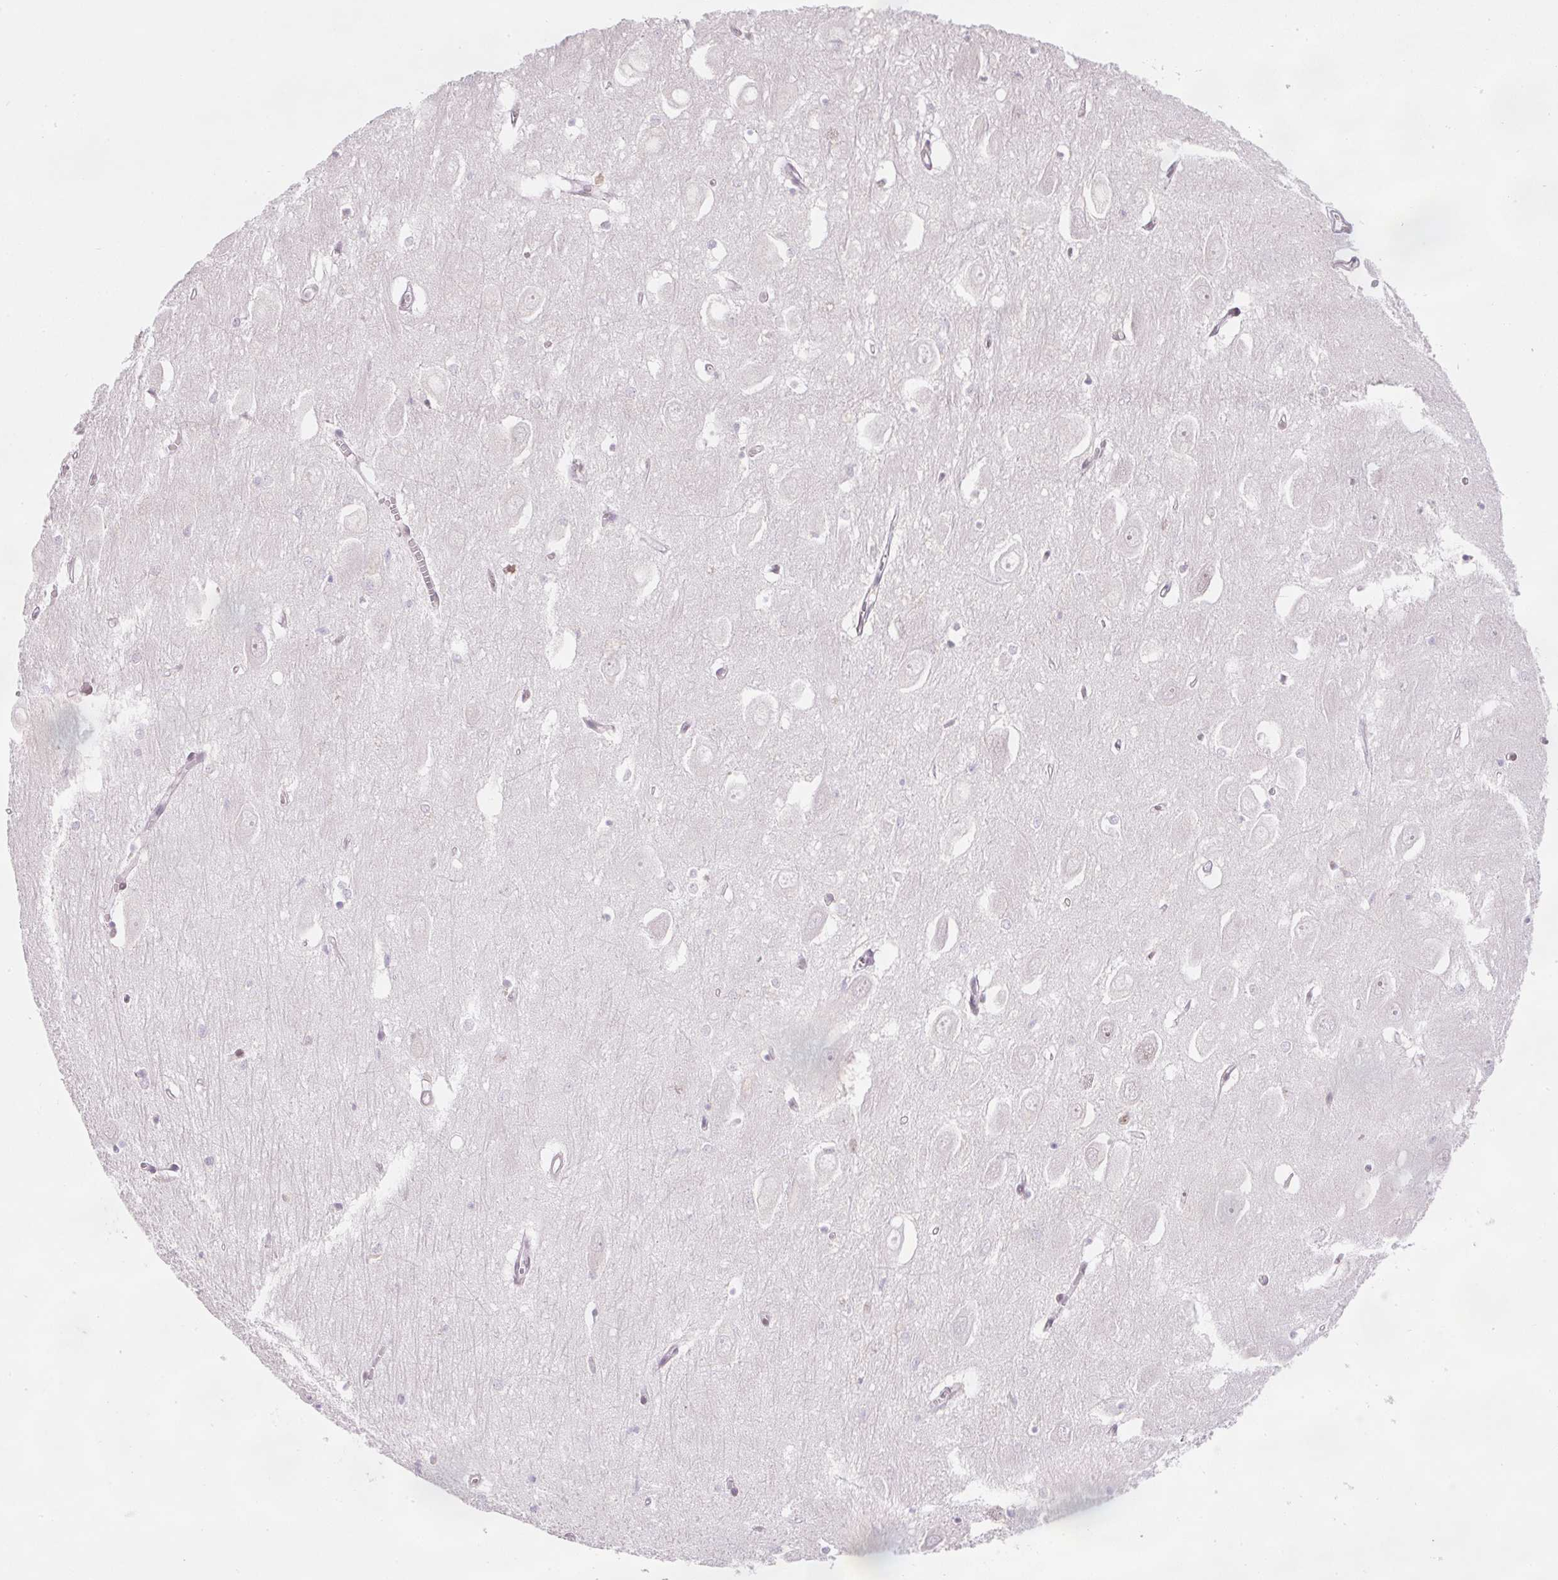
{"staining": {"intensity": "negative", "quantity": "none", "location": "none"}, "tissue": "hippocampus", "cell_type": "Glial cells", "image_type": "normal", "snomed": [{"axis": "morphology", "description": "Normal tissue, NOS"}, {"axis": "topography", "description": "Hippocampus"}], "caption": "Protein analysis of normal hippocampus reveals no significant staining in glial cells.", "gene": "DPPA4", "patient": {"sex": "female", "age": 64}}